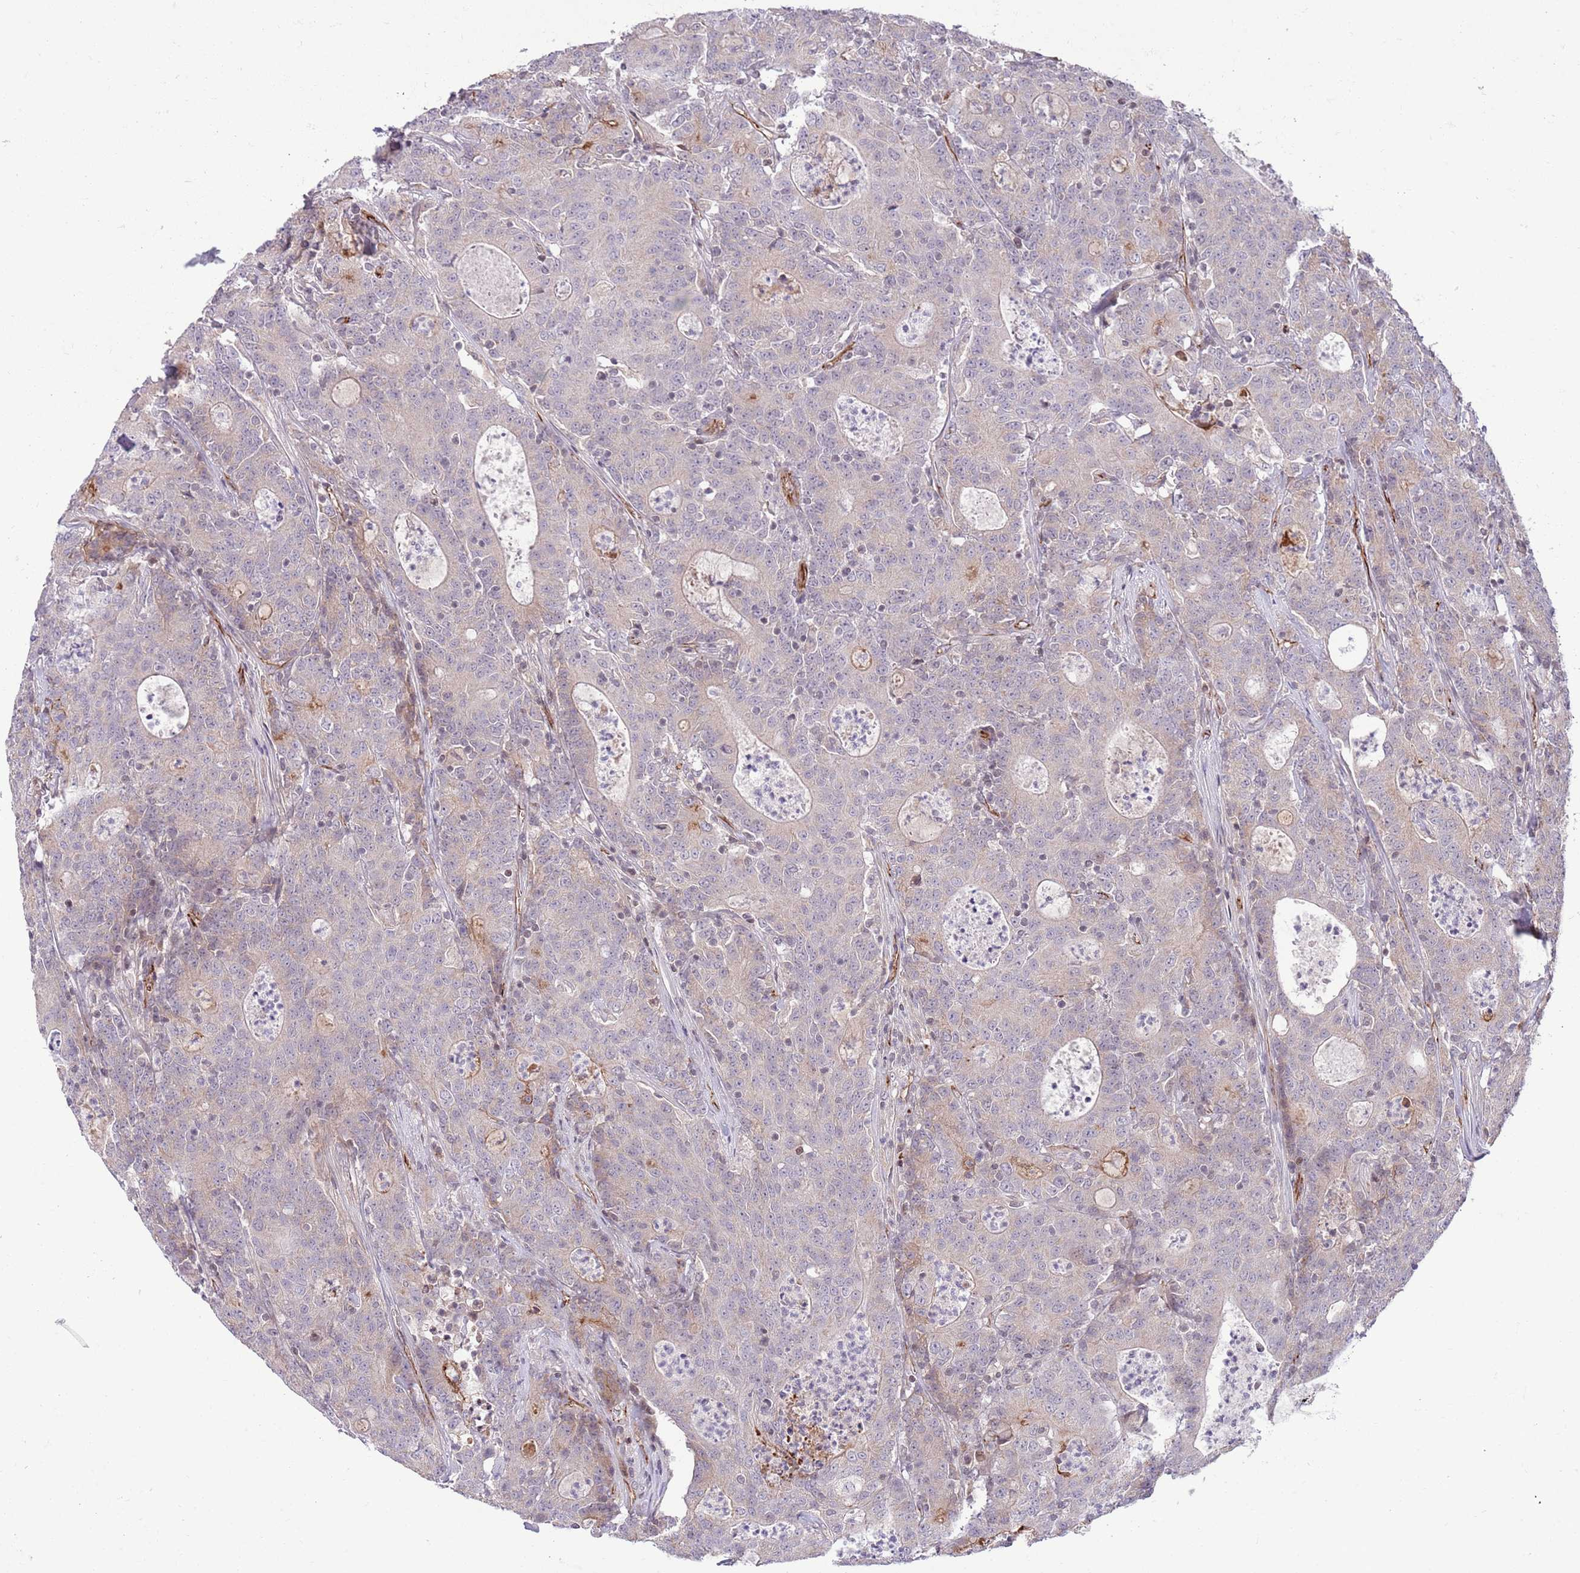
{"staining": {"intensity": "negative", "quantity": "none", "location": "none"}, "tissue": "colorectal cancer", "cell_type": "Tumor cells", "image_type": "cancer", "snomed": [{"axis": "morphology", "description": "Adenocarcinoma, NOS"}, {"axis": "topography", "description": "Colon"}], "caption": "An immunohistochemistry (IHC) histopathology image of adenocarcinoma (colorectal) is shown. There is no staining in tumor cells of adenocarcinoma (colorectal).", "gene": "DPP10", "patient": {"sex": "male", "age": 83}}